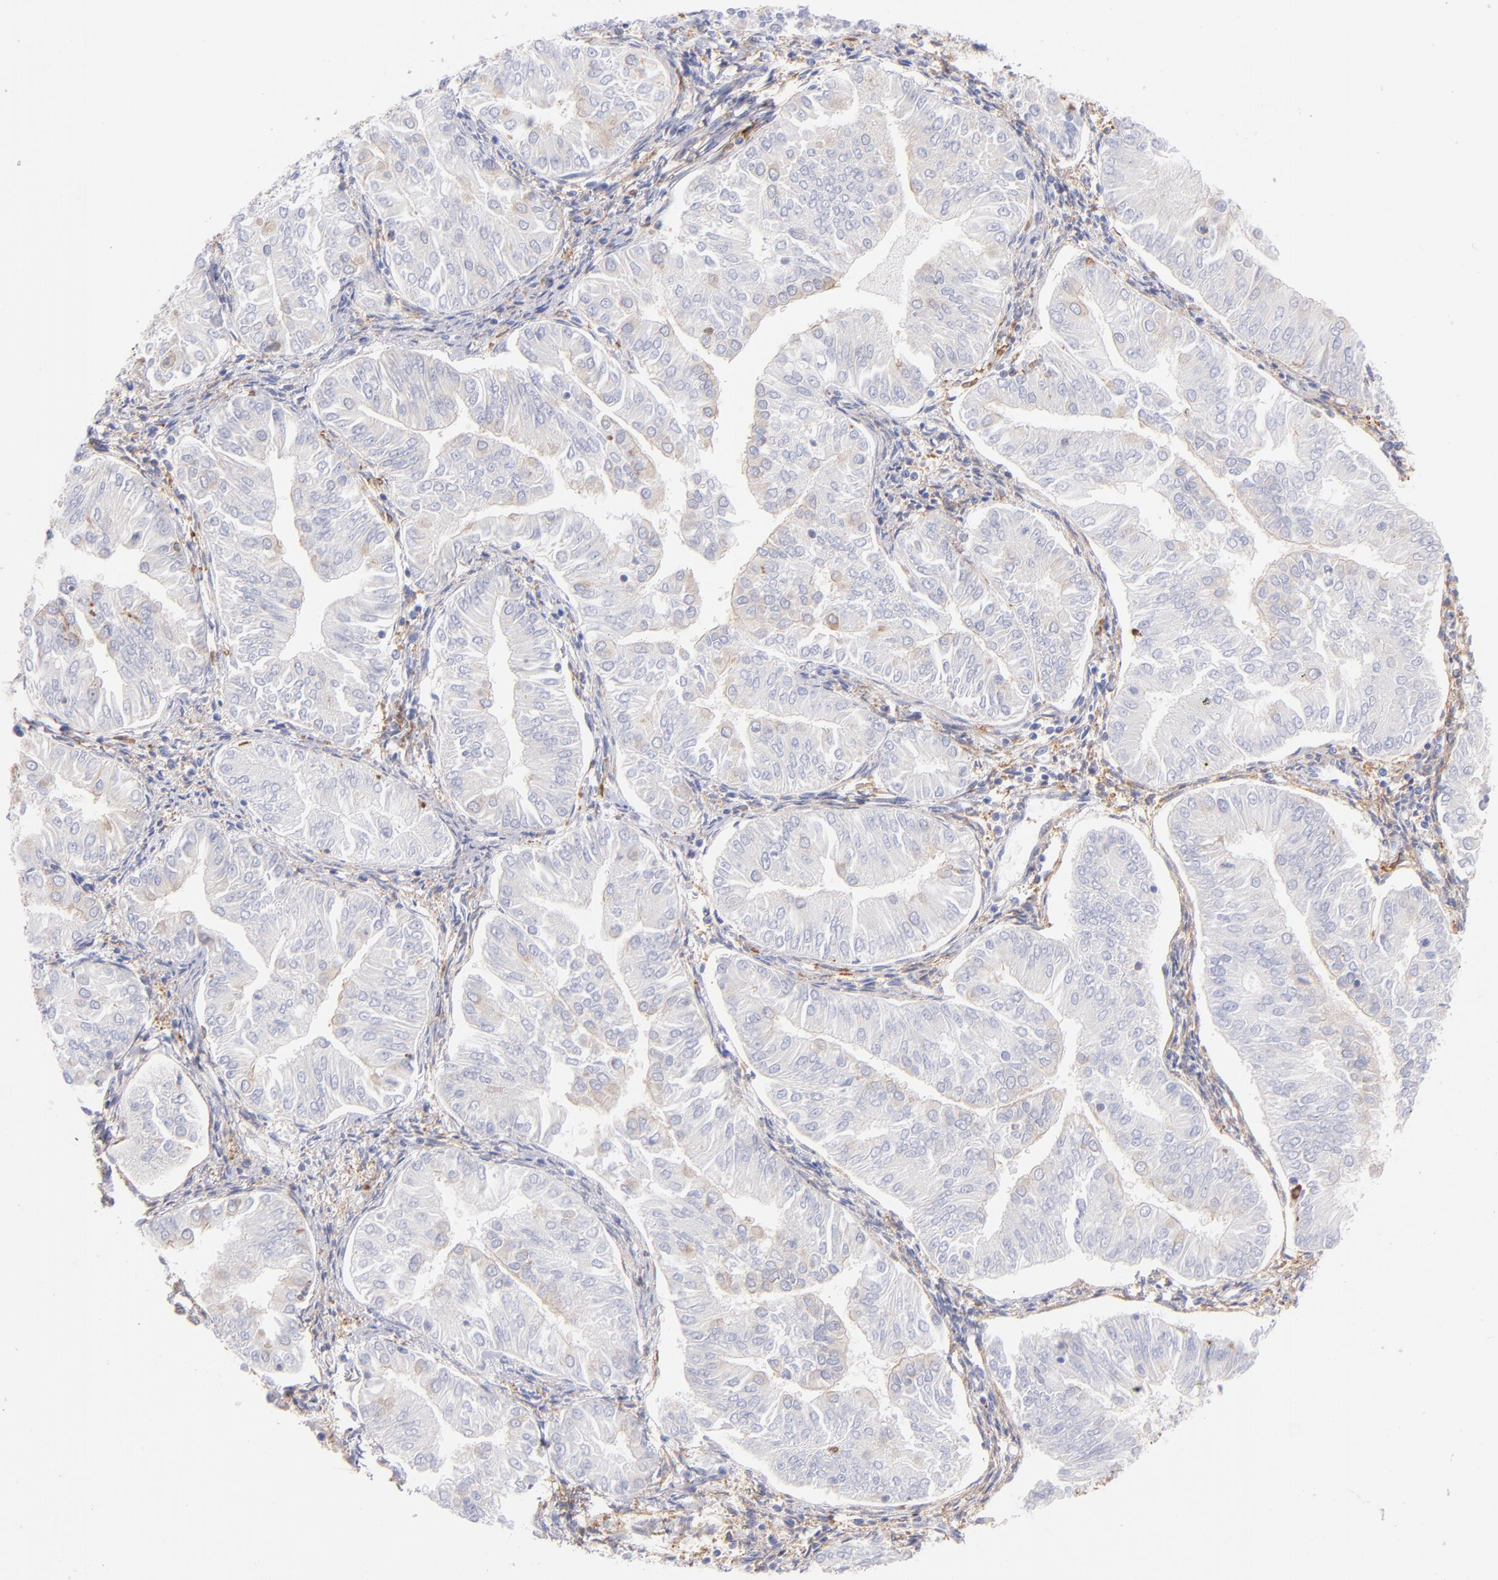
{"staining": {"intensity": "weak", "quantity": "25%-75%", "location": "cytoplasmic/membranous"}, "tissue": "endometrial cancer", "cell_type": "Tumor cells", "image_type": "cancer", "snomed": [{"axis": "morphology", "description": "Adenocarcinoma, NOS"}, {"axis": "topography", "description": "Endometrium"}], "caption": "Weak cytoplasmic/membranous expression is seen in about 25%-75% of tumor cells in endometrial adenocarcinoma.", "gene": "PRKCA", "patient": {"sex": "female", "age": 53}}